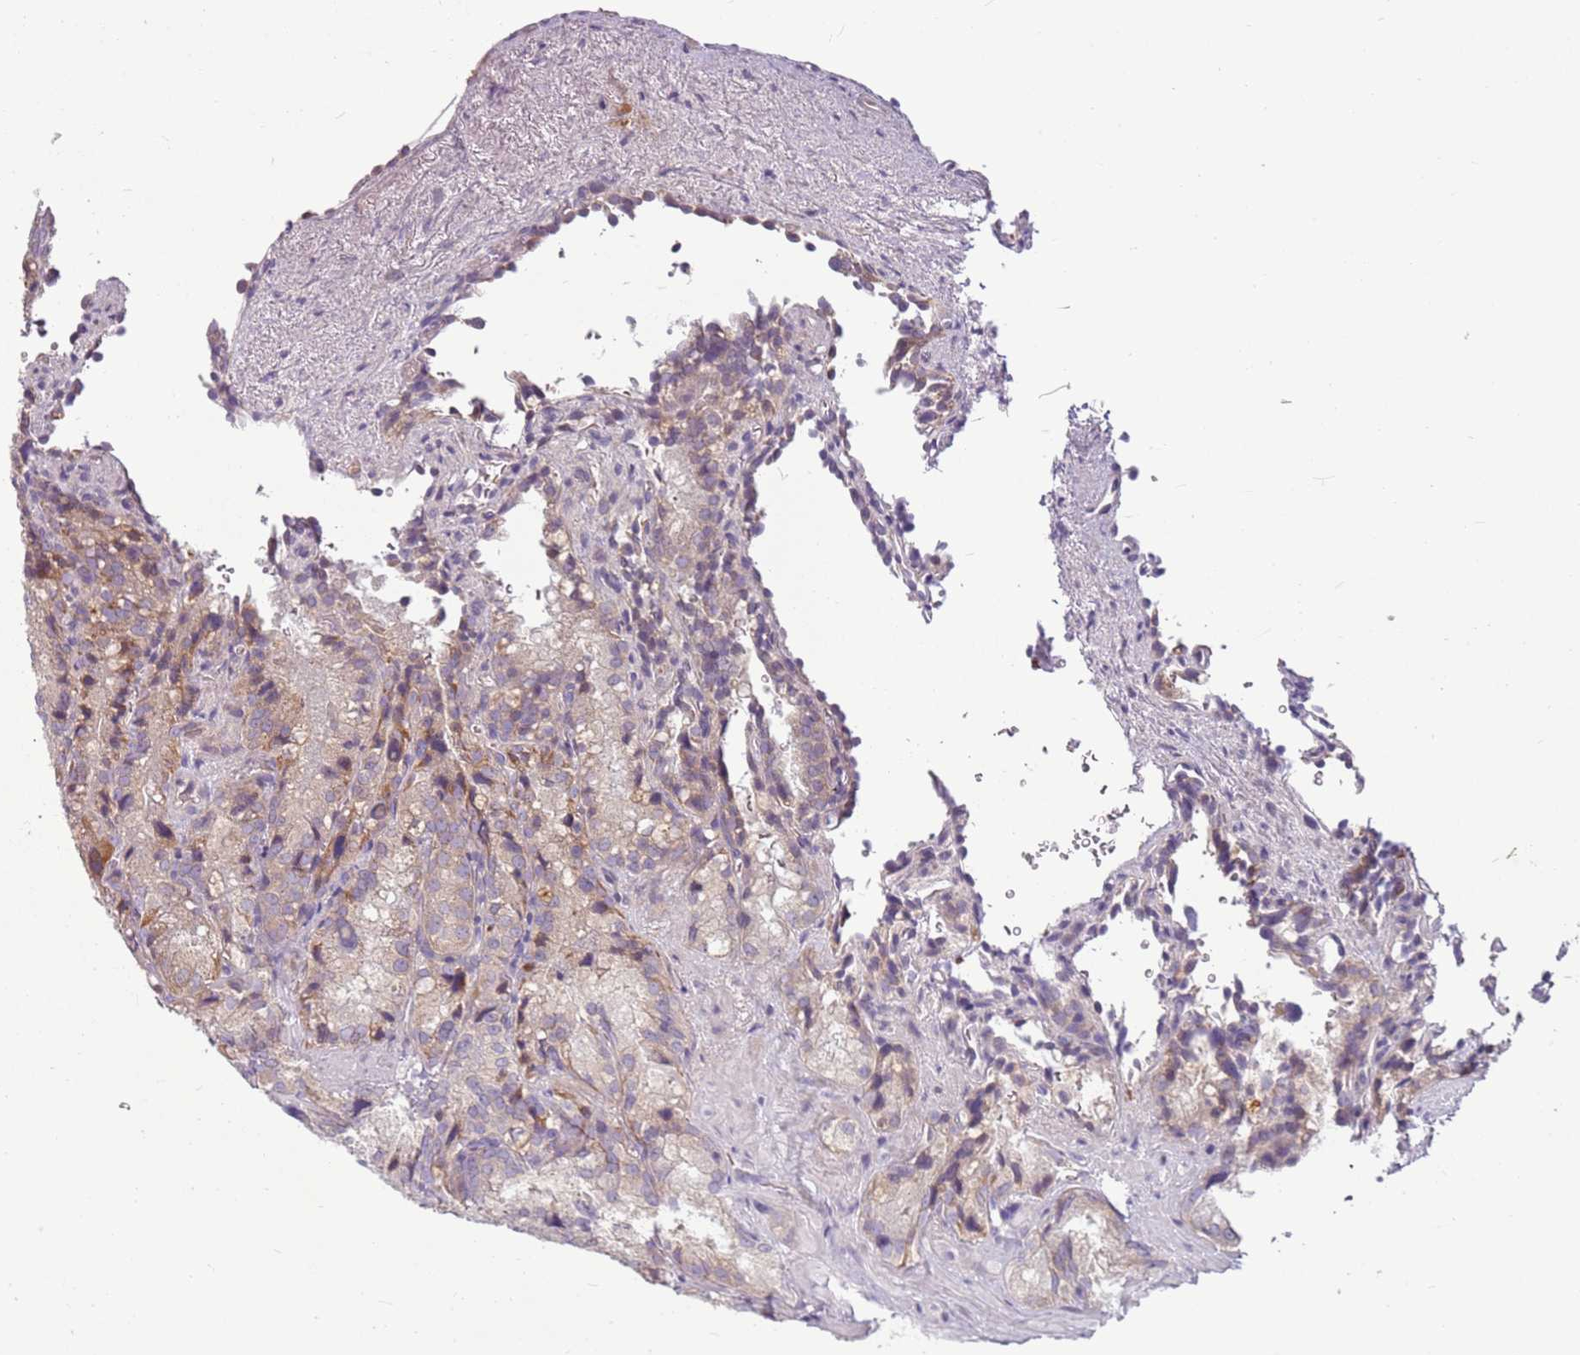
{"staining": {"intensity": "weak", "quantity": "25%-75%", "location": "cytoplasmic/membranous"}, "tissue": "seminal vesicle", "cell_type": "Glandular cells", "image_type": "normal", "snomed": [{"axis": "morphology", "description": "Normal tissue, NOS"}, {"axis": "topography", "description": "Seminal veicle"}], "caption": "This photomicrograph reveals immunohistochemistry (IHC) staining of unremarkable human seminal vesicle, with low weak cytoplasmic/membranous staining in approximately 25%-75% of glandular cells.", "gene": "HSPA14", "patient": {"sex": "male", "age": 62}}